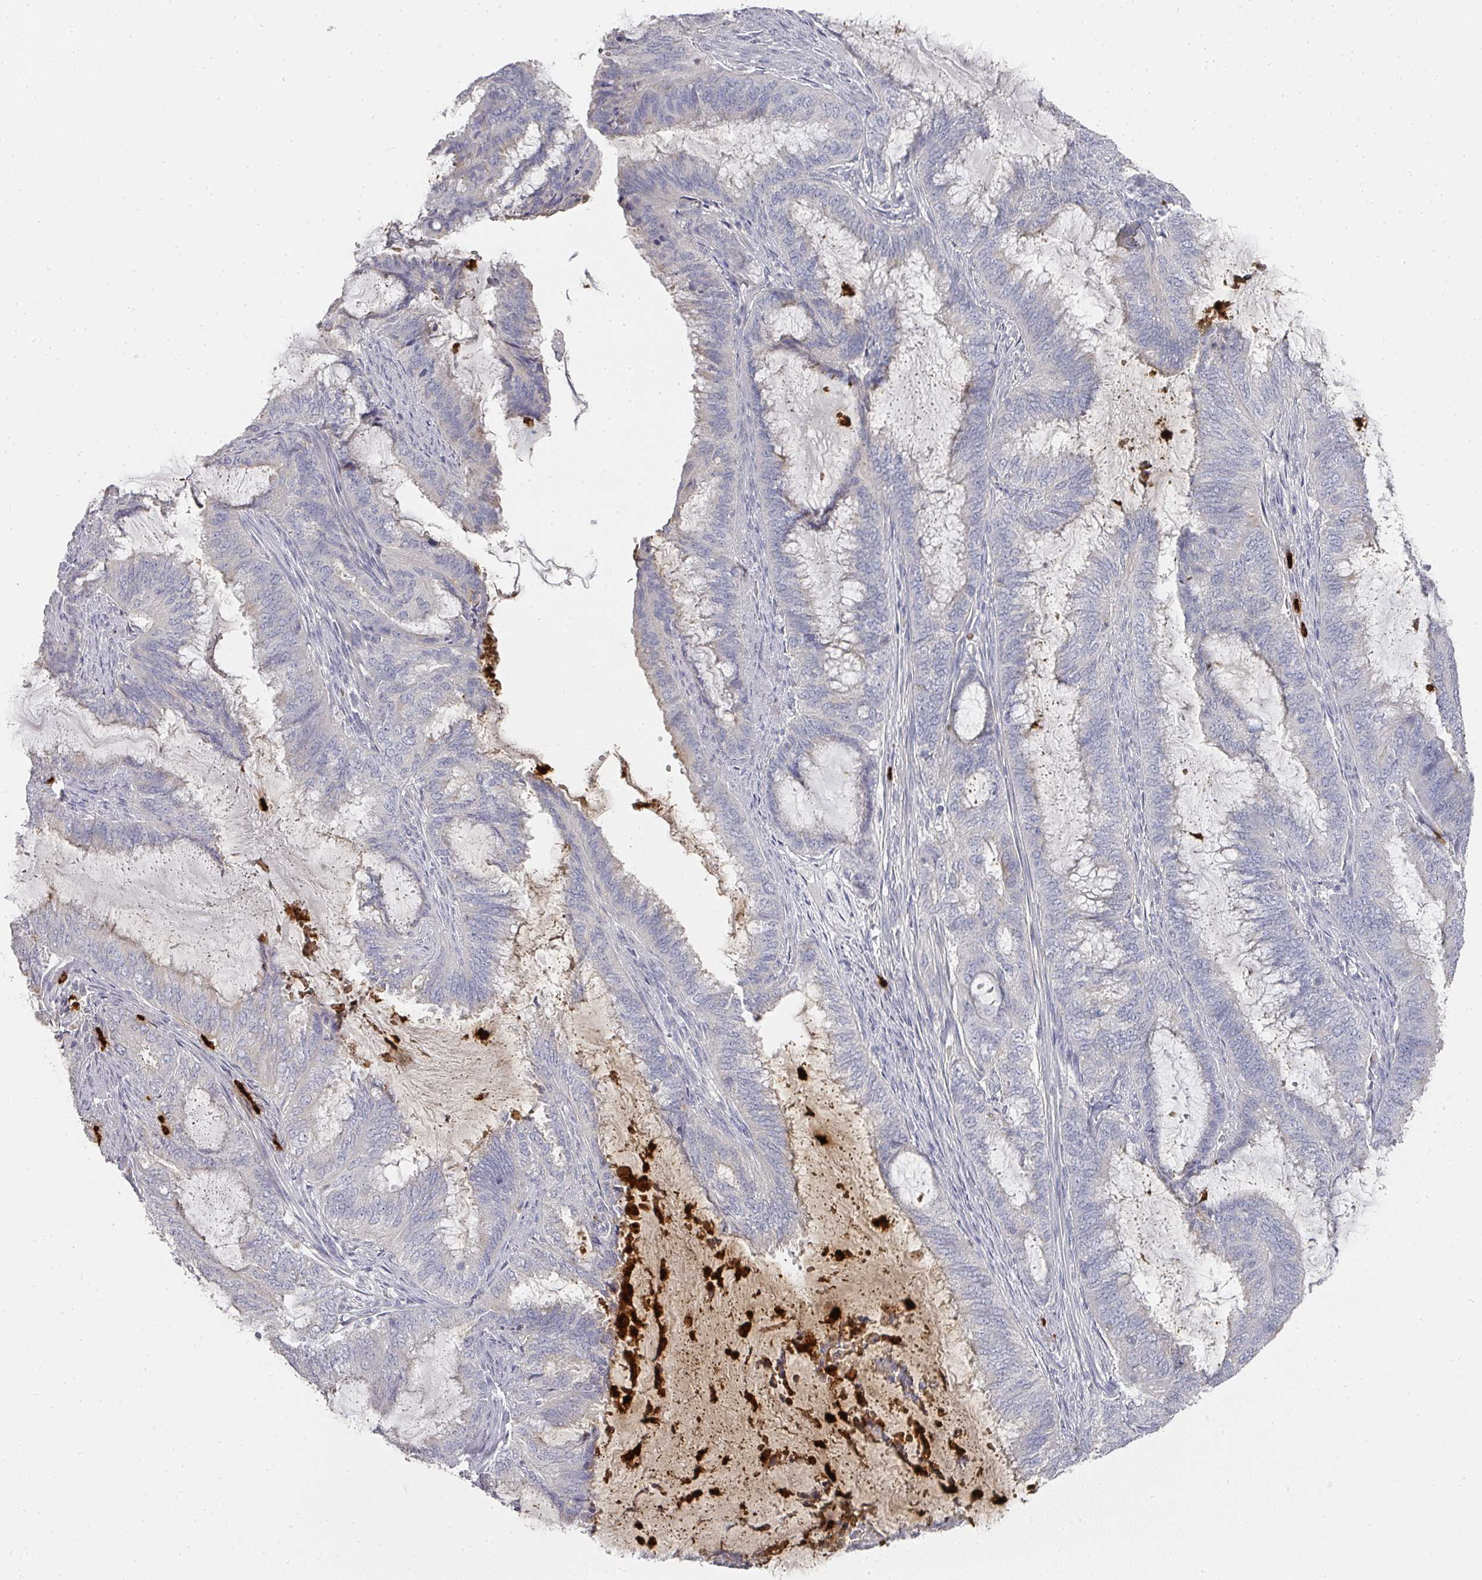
{"staining": {"intensity": "negative", "quantity": "none", "location": "none"}, "tissue": "endometrial cancer", "cell_type": "Tumor cells", "image_type": "cancer", "snomed": [{"axis": "morphology", "description": "Adenocarcinoma, NOS"}, {"axis": "topography", "description": "Endometrium"}], "caption": "Endometrial adenocarcinoma was stained to show a protein in brown. There is no significant positivity in tumor cells. Brightfield microscopy of immunohistochemistry (IHC) stained with DAB (brown) and hematoxylin (blue), captured at high magnification.", "gene": "CAMP", "patient": {"sex": "female", "age": 51}}